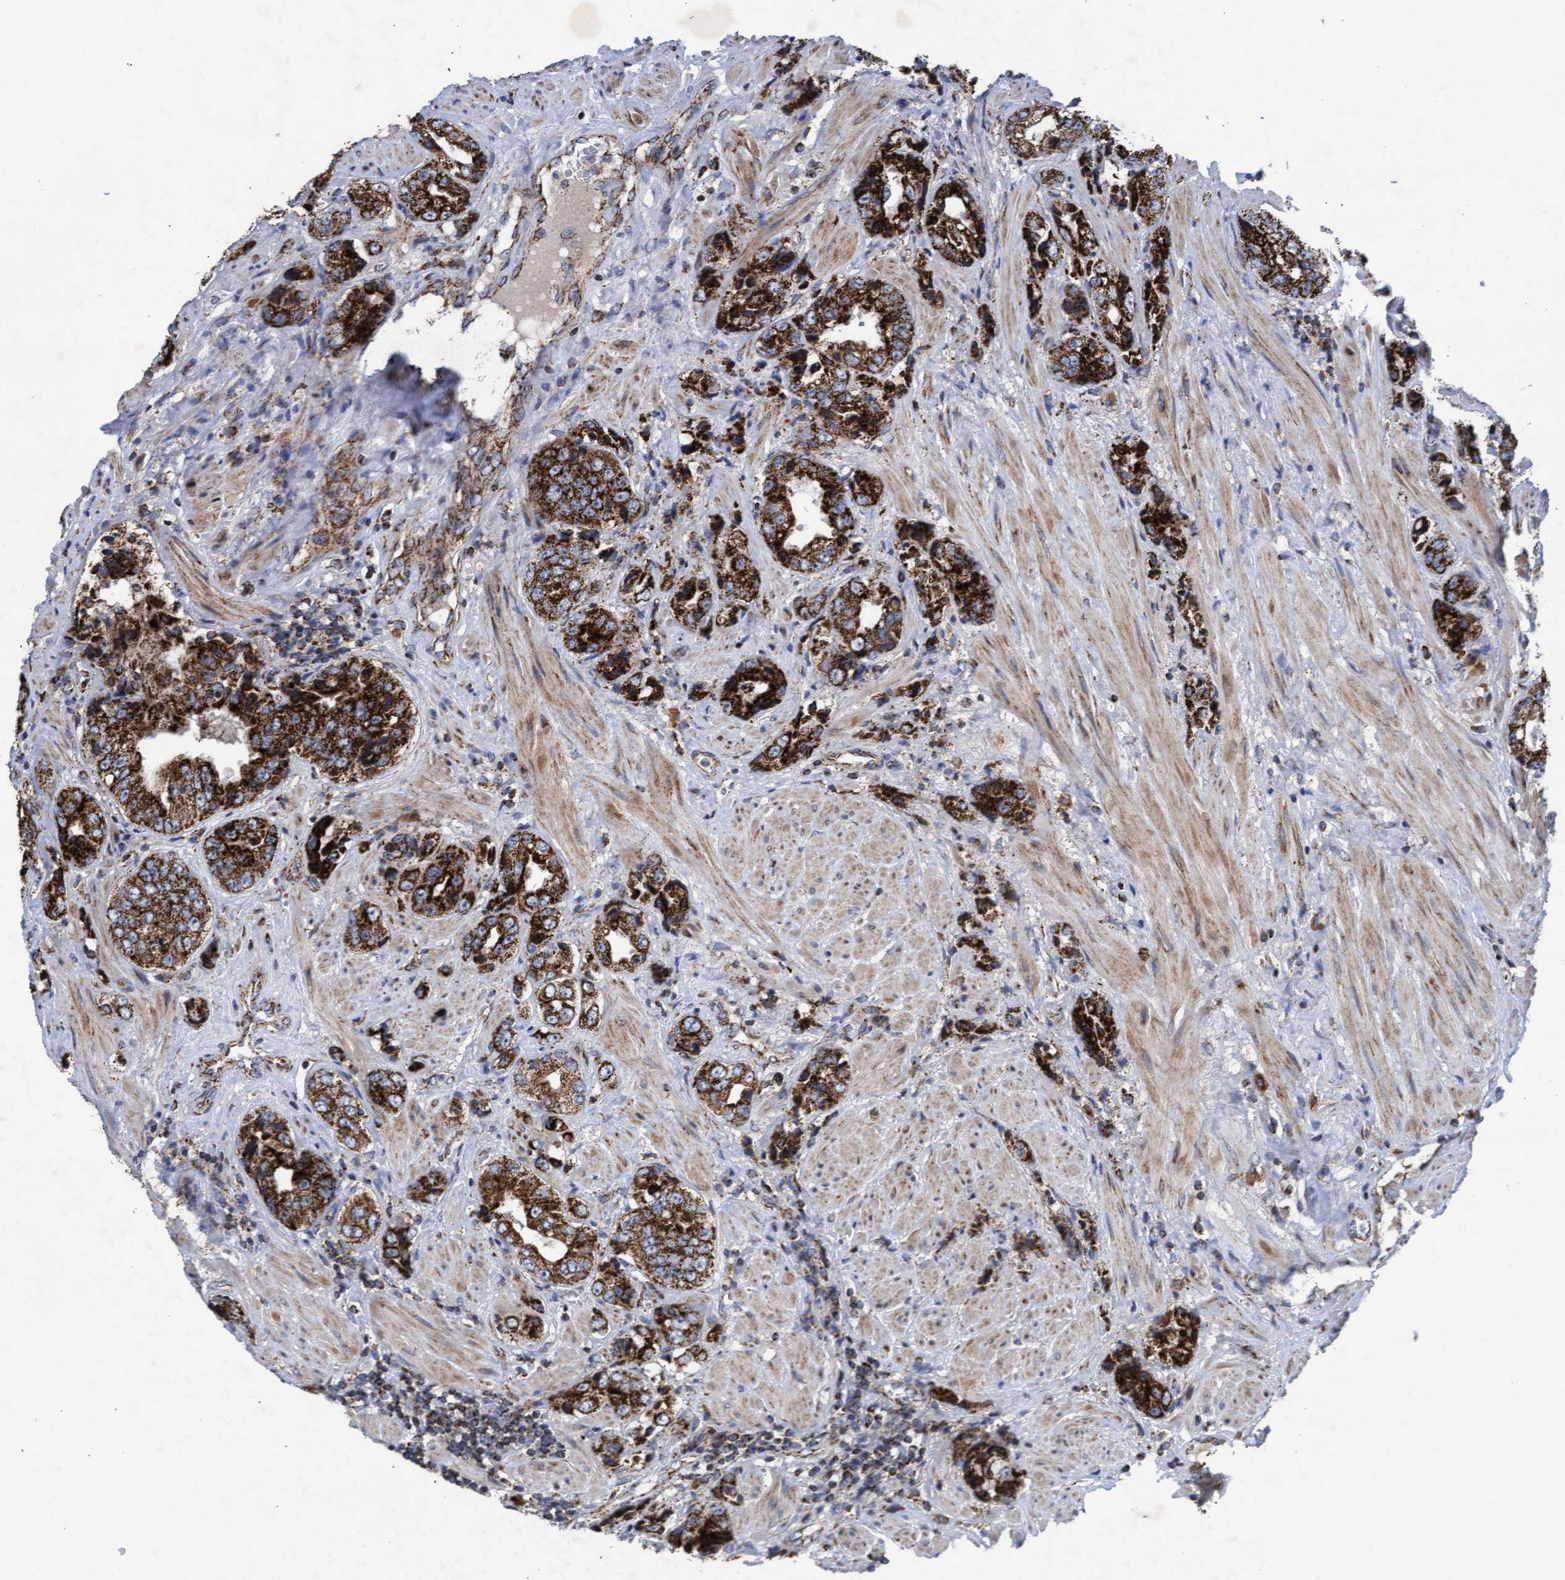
{"staining": {"intensity": "strong", "quantity": ">75%", "location": "cytoplasmic/membranous"}, "tissue": "prostate cancer", "cell_type": "Tumor cells", "image_type": "cancer", "snomed": [{"axis": "morphology", "description": "Adenocarcinoma, High grade"}, {"axis": "topography", "description": "Prostate"}], "caption": "The immunohistochemical stain highlights strong cytoplasmic/membranous positivity in tumor cells of prostate cancer (high-grade adenocarcinoma) tissue.", "gene": "MRPL38", "patient": {"sex": "male", "age": 61}}